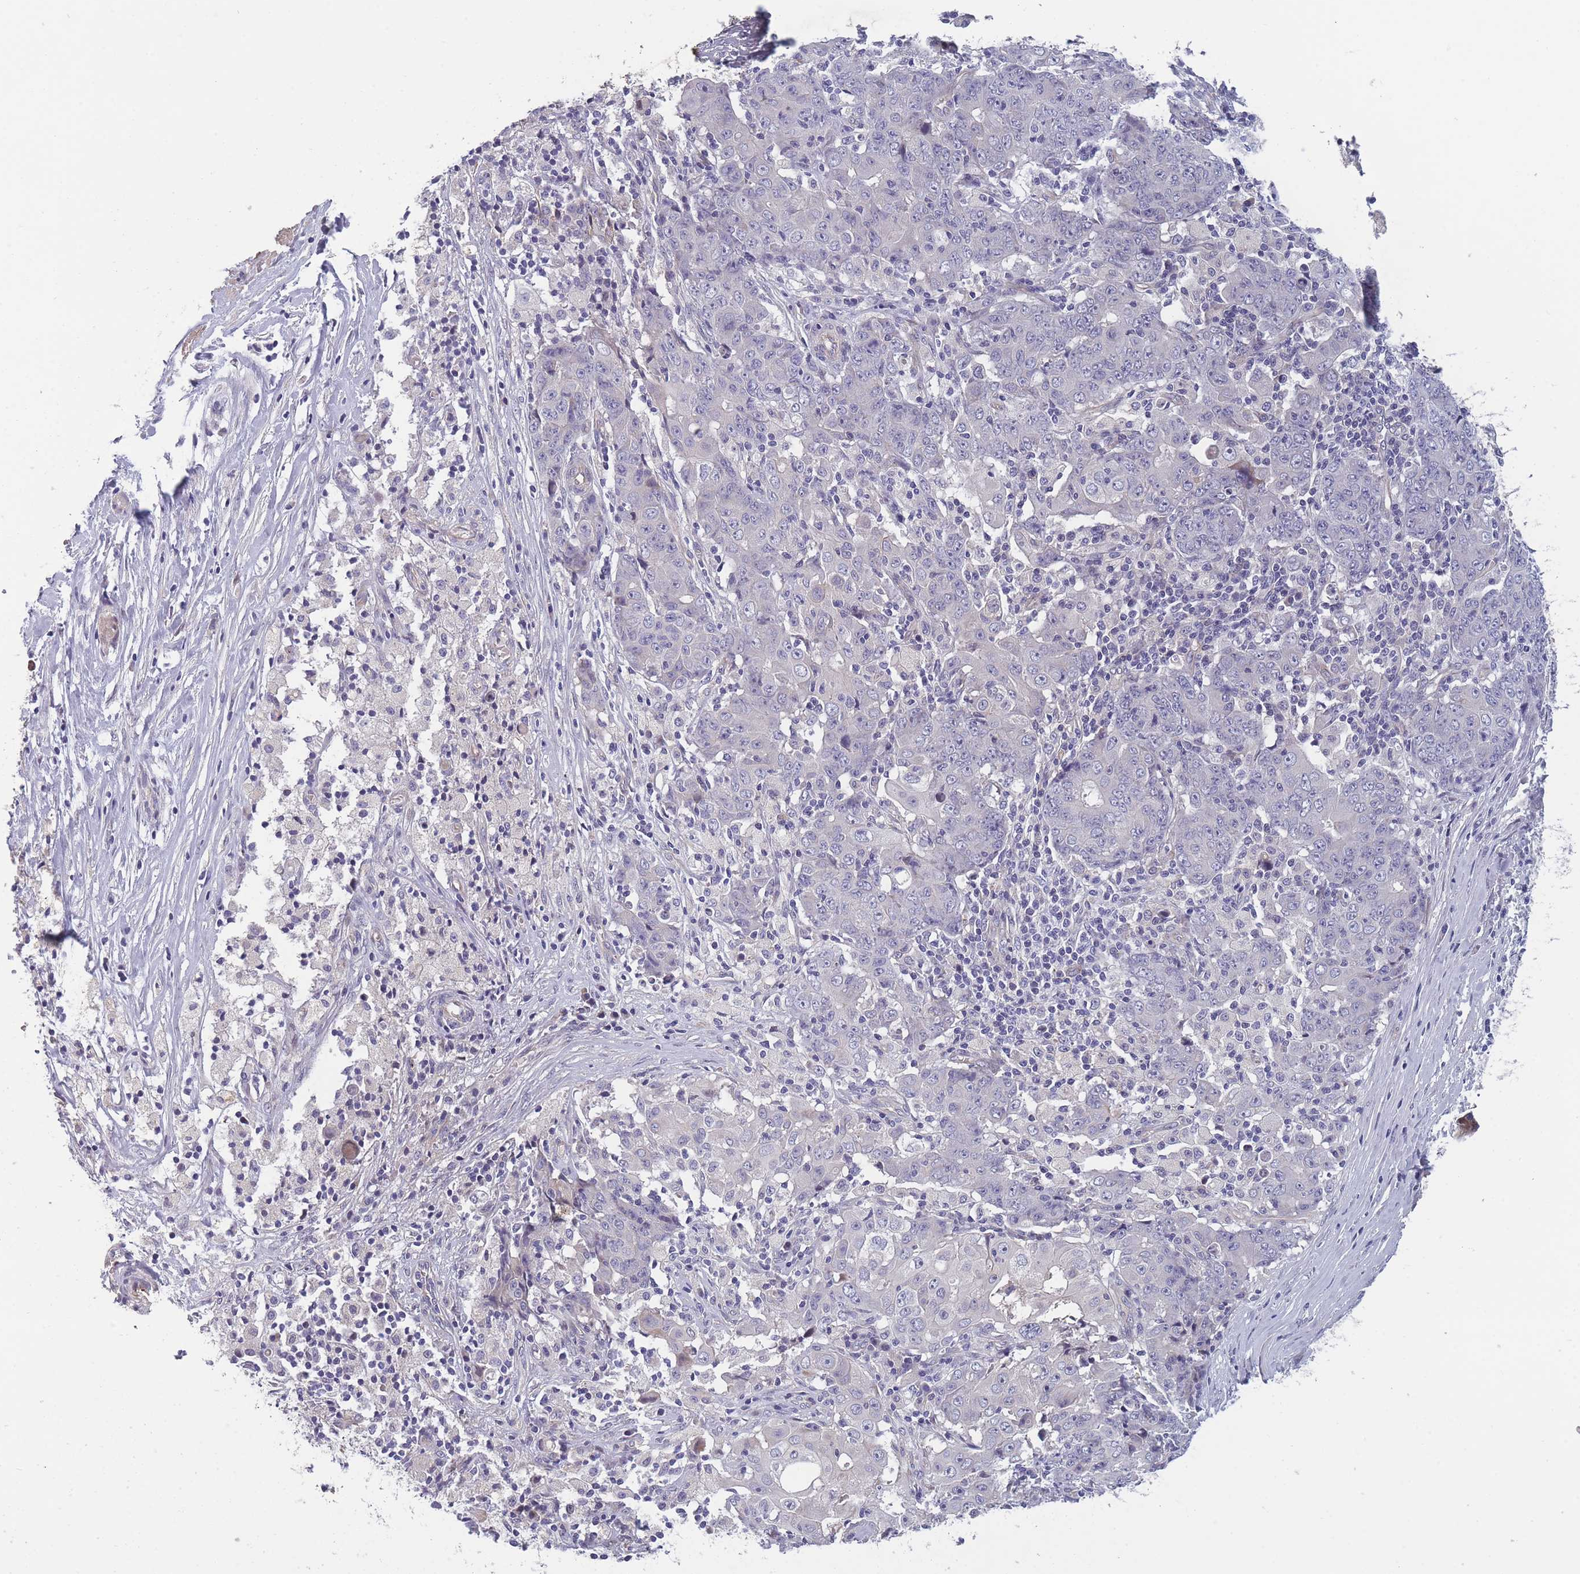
{"staining": {"intensity": "negative", "quantity": "none", "location": "none"}, "tissue": "ovarian cancer", "cell_type": "Tumor cells", "image_type": "cancer", "snomed": [{"axis": "morphology", "description": "Carcinoma, endometroid"}, {"axis": "topography", "description": "Ovary"}], "caption": "Tumor cells show no significant staining in ovarian cancer (endometroid carcinoma).", "gene": "FAM83F", "patient": {"sex": "female", "age": 42}}